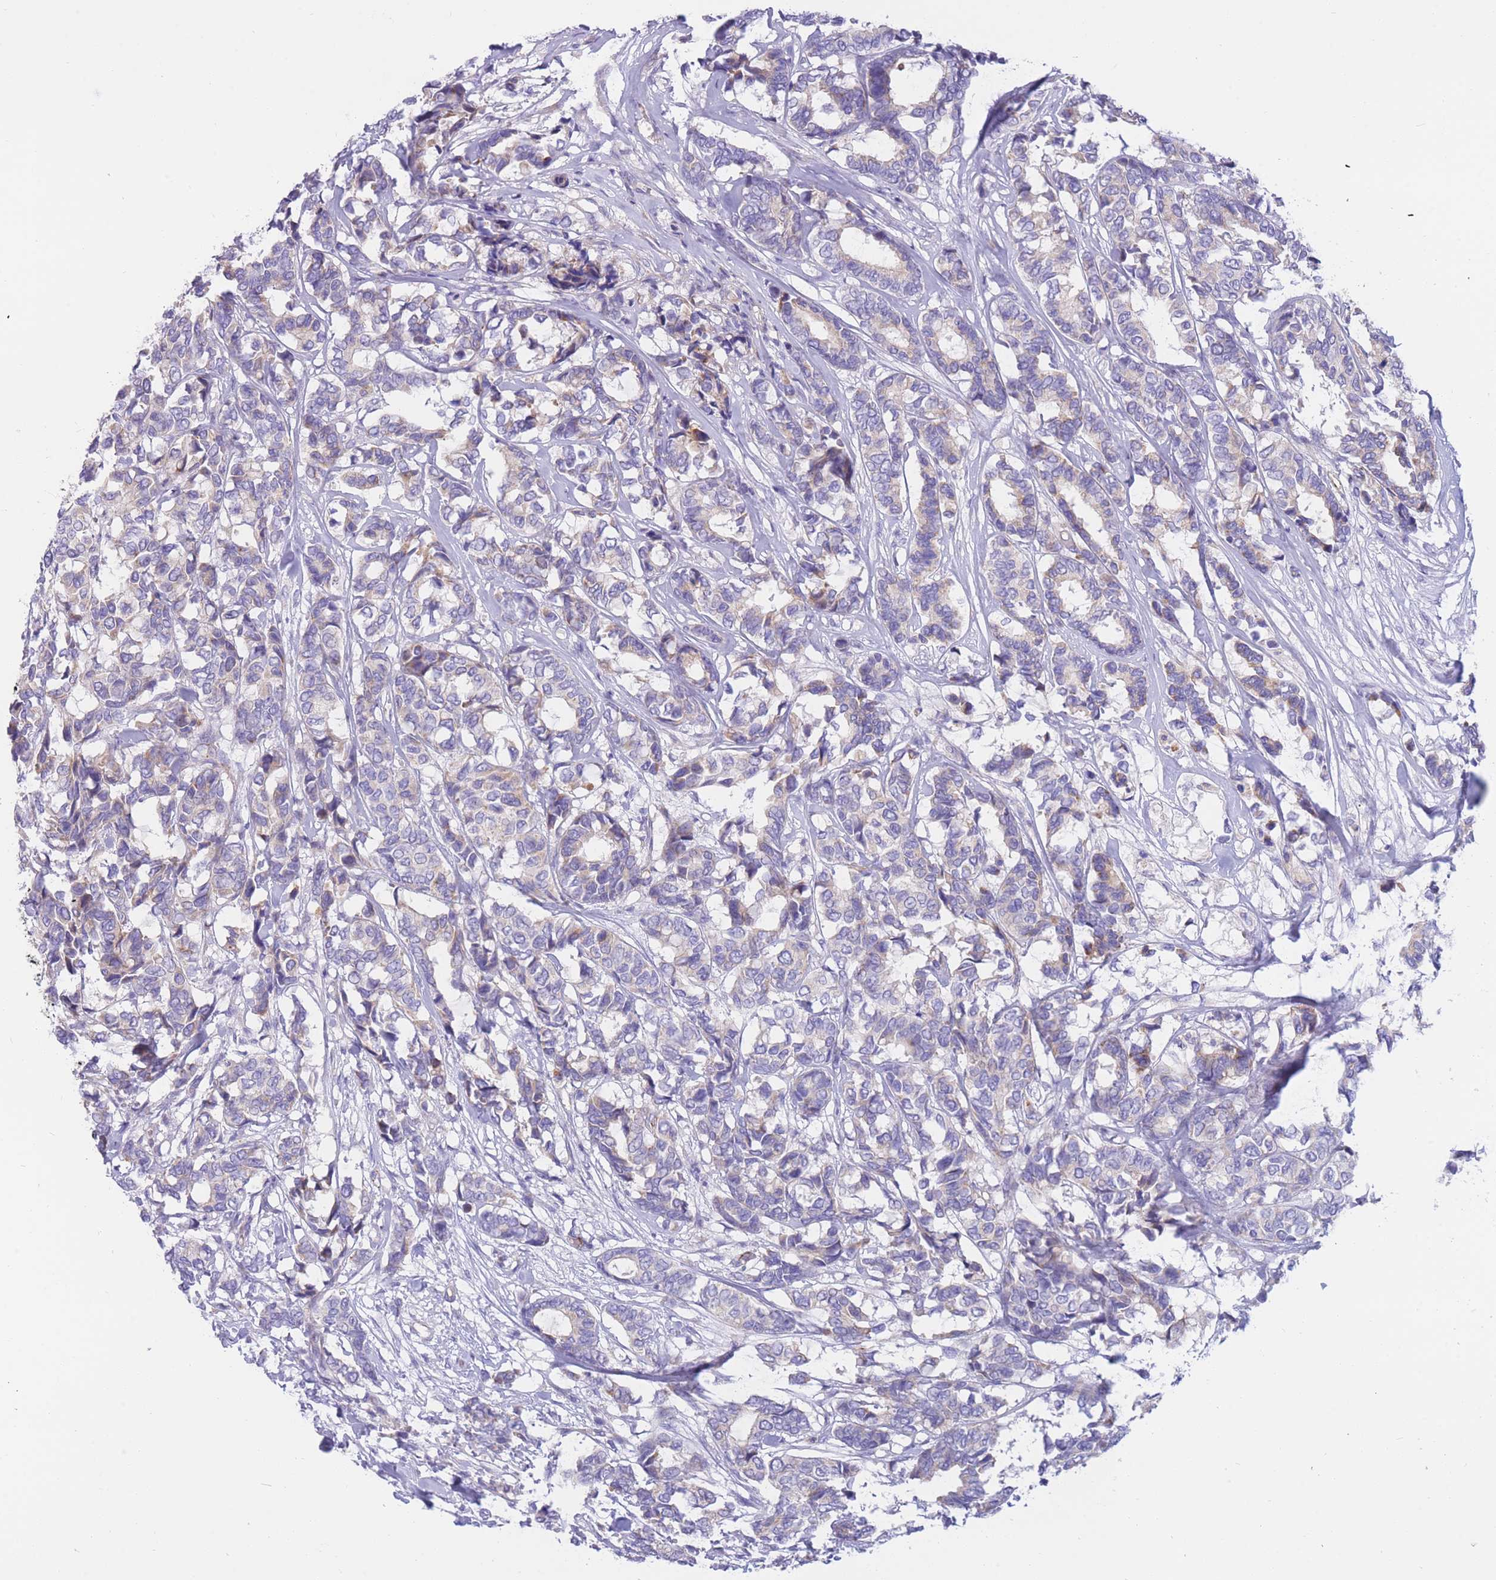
{"staining": {"intensity": "negative", "quantity": "none", "location": "none"}, "tissue": "breast cancer", "cell_type": "Tumor cells", "image_type": "cancer", "snomed": [{"axis": "morphology", "description": "Duct carcinoma"}, {"axis": "topography", "description": "Breast"}], "caption": "Immunohistochemical staining of infiltrating ductal carcinoma (breast) demonstrates no significant positivity in tumor cells.", "gene": "SULT1A1", "patient": {"sex": "female", "age": 87}}